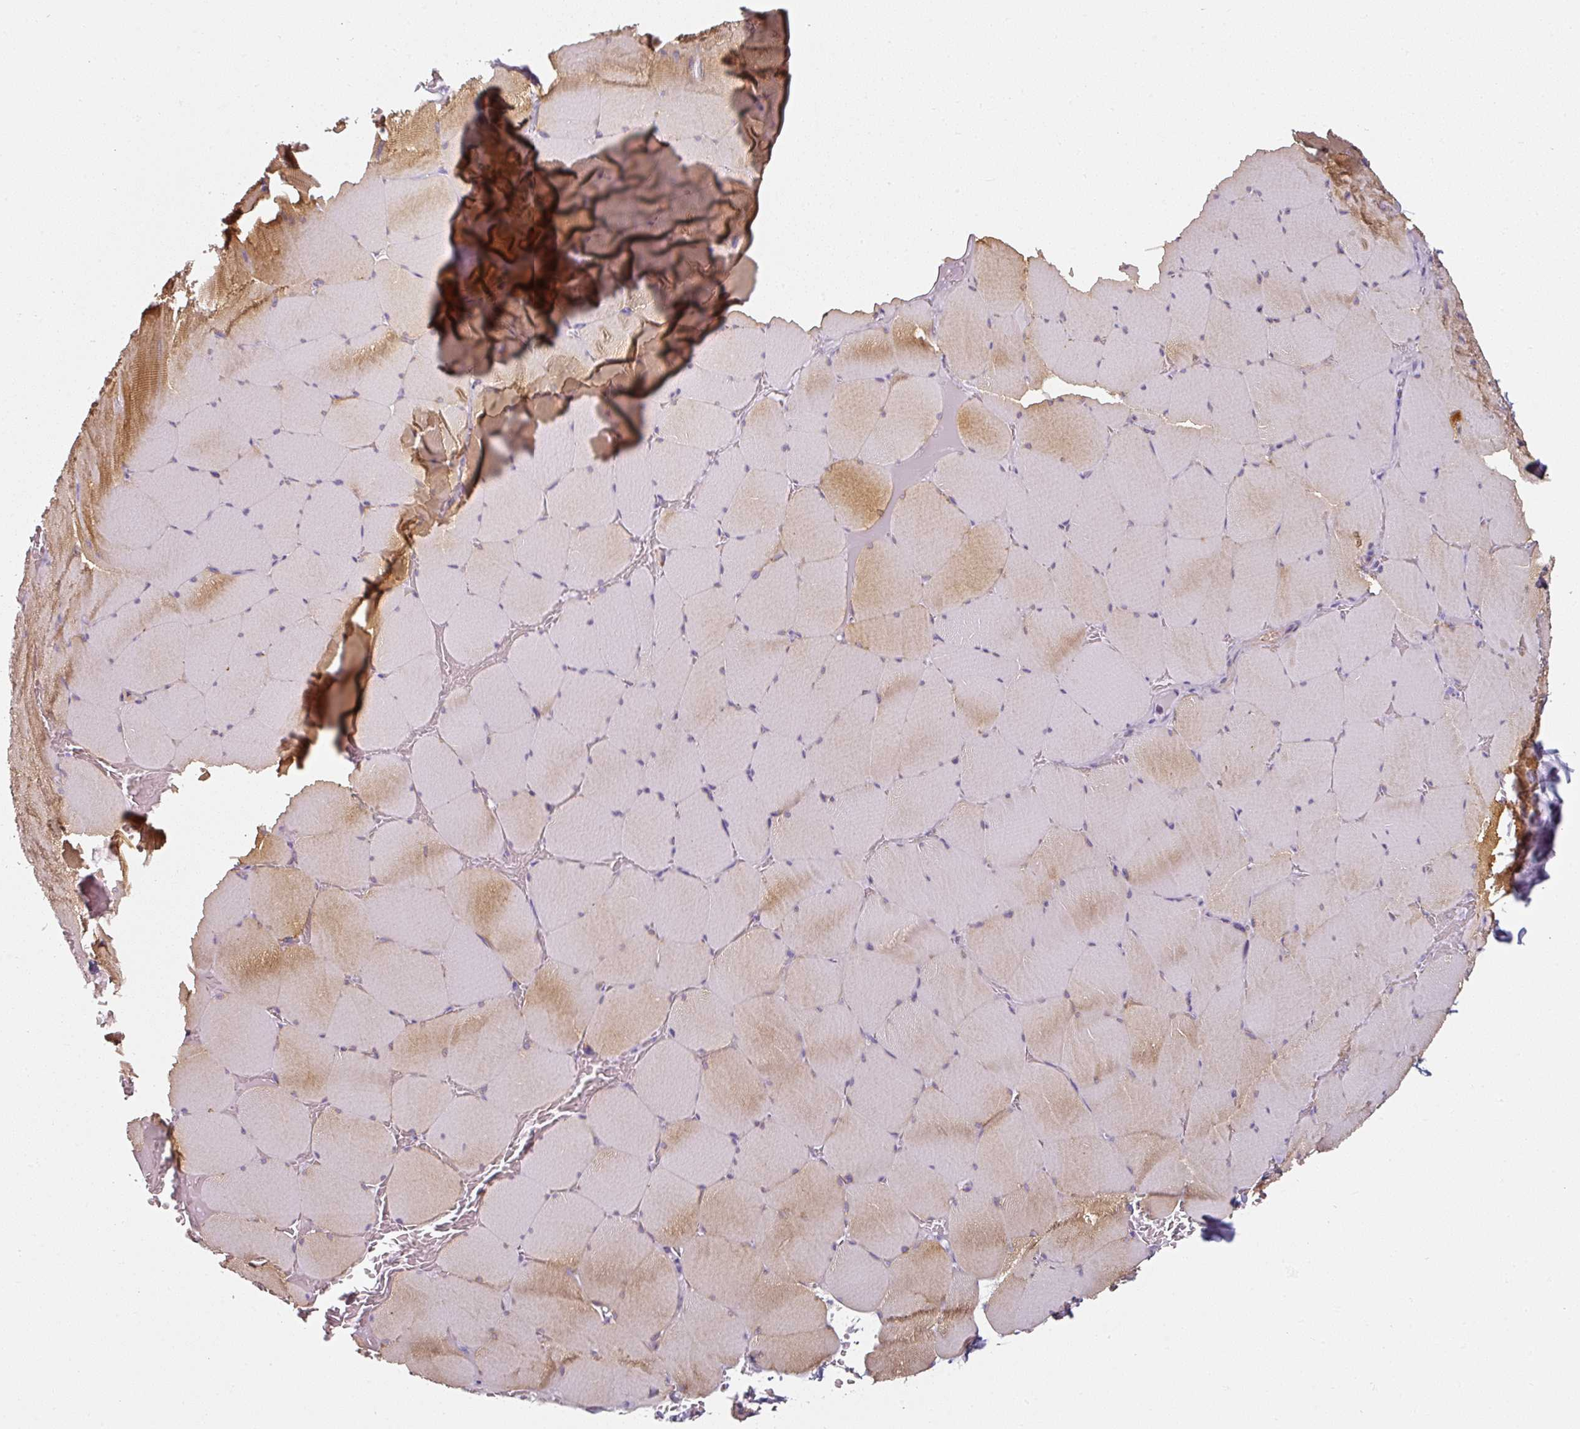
{"staining": {"intensity": "moderate", "quantity": "25%-75%", "location": "cytoplasmic/membranous"}, "tissue": "skeletal muscle", "cell_type": "Myocytes", "image_type": "normal", "snomed": [{"axis": "morphology", "description": "Normal tissue, NOS"}, {"axis": "topography", "description": "Skeletal muscle"}, {"axis": "topography", "description": "Head-Neck"}], "caption": "Immunohistochemical staining of unremarkable human skeletal muscle demonstrates medium levels of moderate cytoplasmic/membranous positivity in about 25%-75% of myocytes.", "gene": "CAP2", "patient": {"sex": "male", "age": 66}}